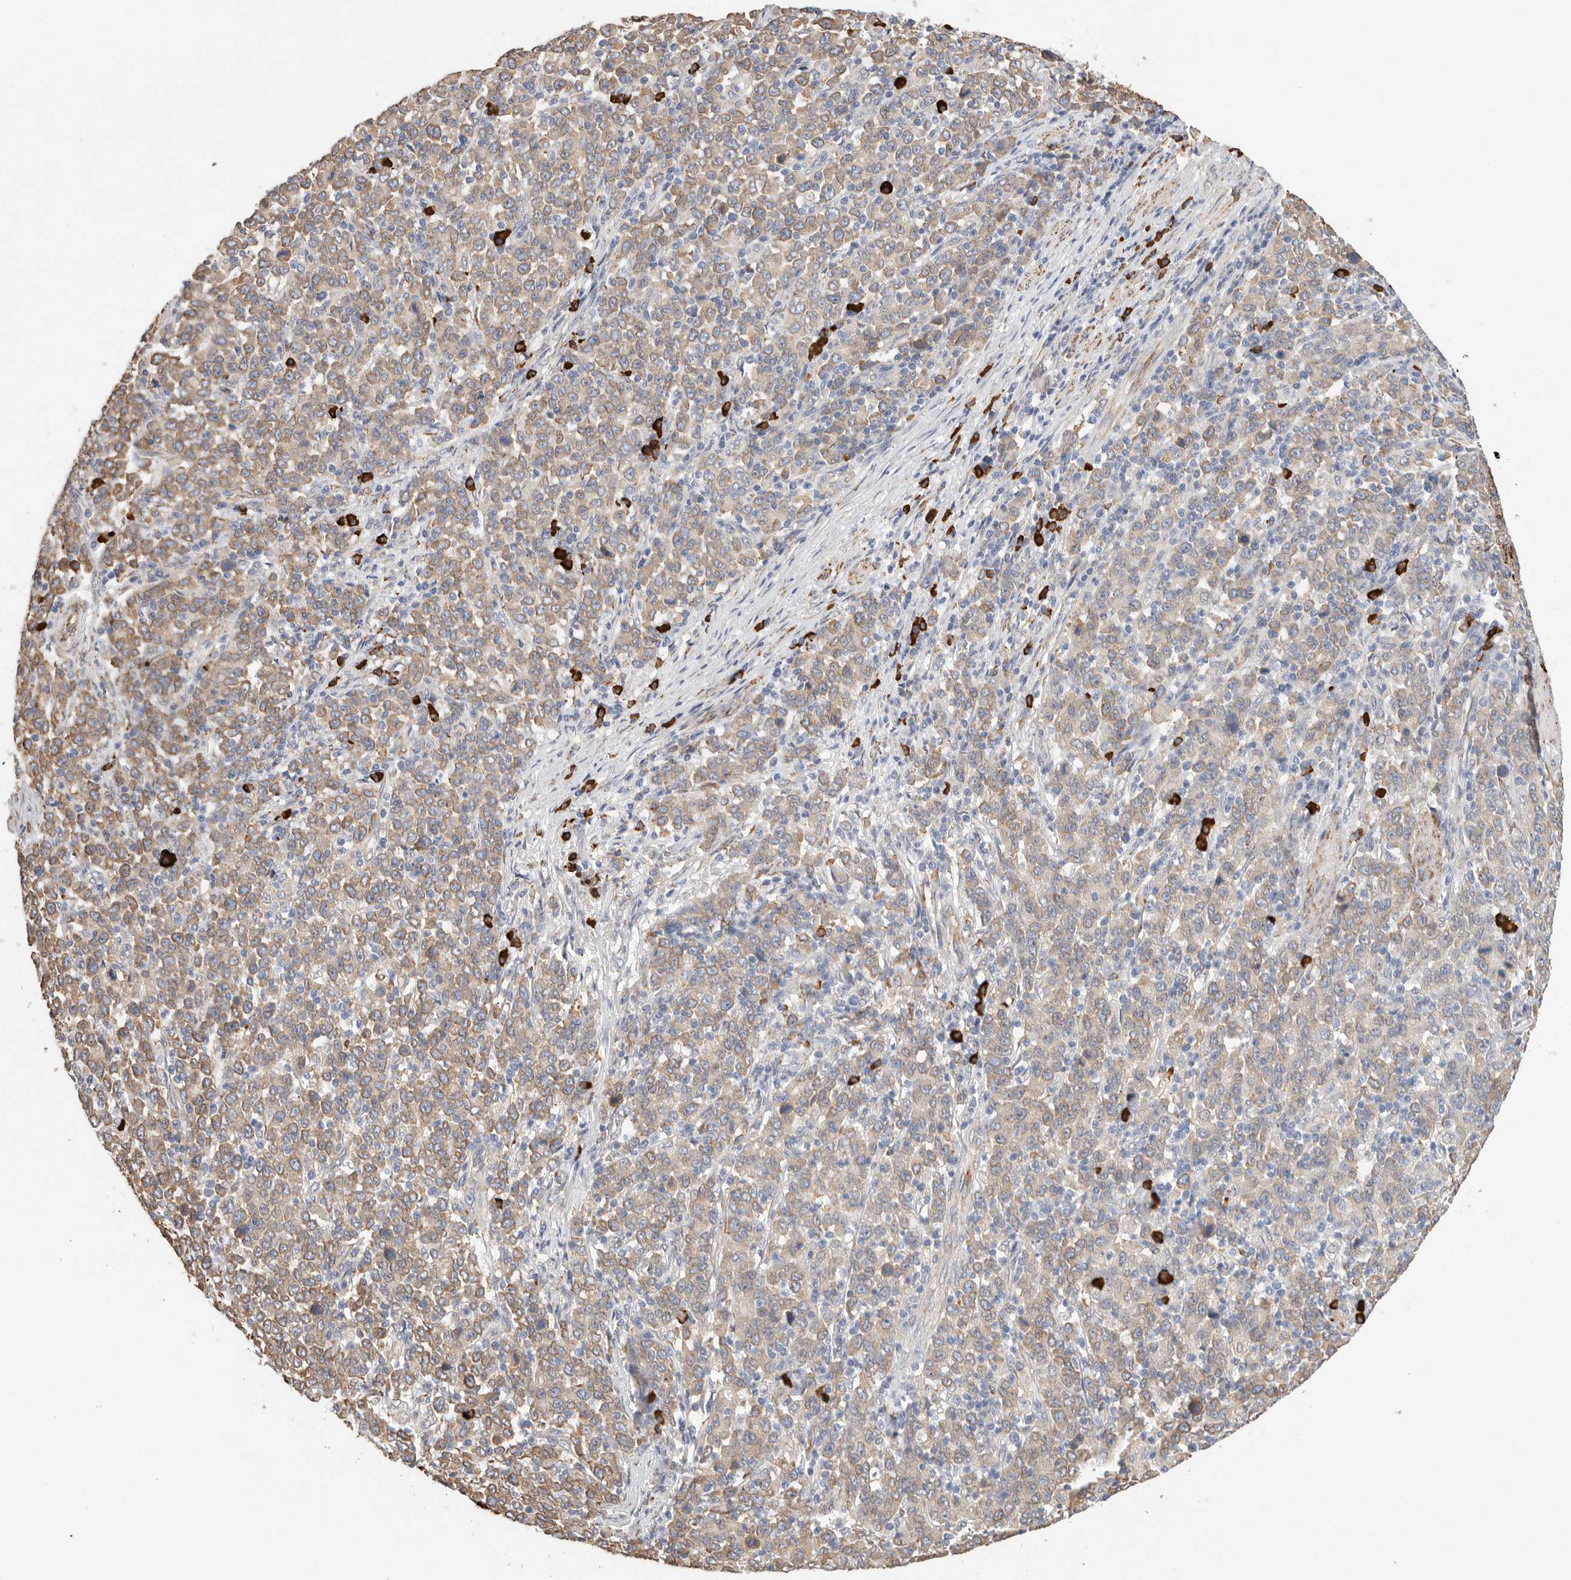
{"staining": {"intensity": "weak", "quantity": ">75%", "location": "cytoplasmic/membranous"}, "tissue": "stomach cancer", "cell_type": "Tumor cells", "image_type": "cancer", "snomed": [{"axis": "morphology", "description": "Adenocarcinoma, NOS"}, {"axis": "topography", "description": "Stomach, upper"}], "caption": "There is low levels of weak cytoplasmic/membranous positivity in tumor cells of stomach cancer (adenocarcinoma), as demonstrated by immunohistochemical staining (brown color).", "gene": "BLOC1S5", "patient": {"sex": "male", "age": 69}}